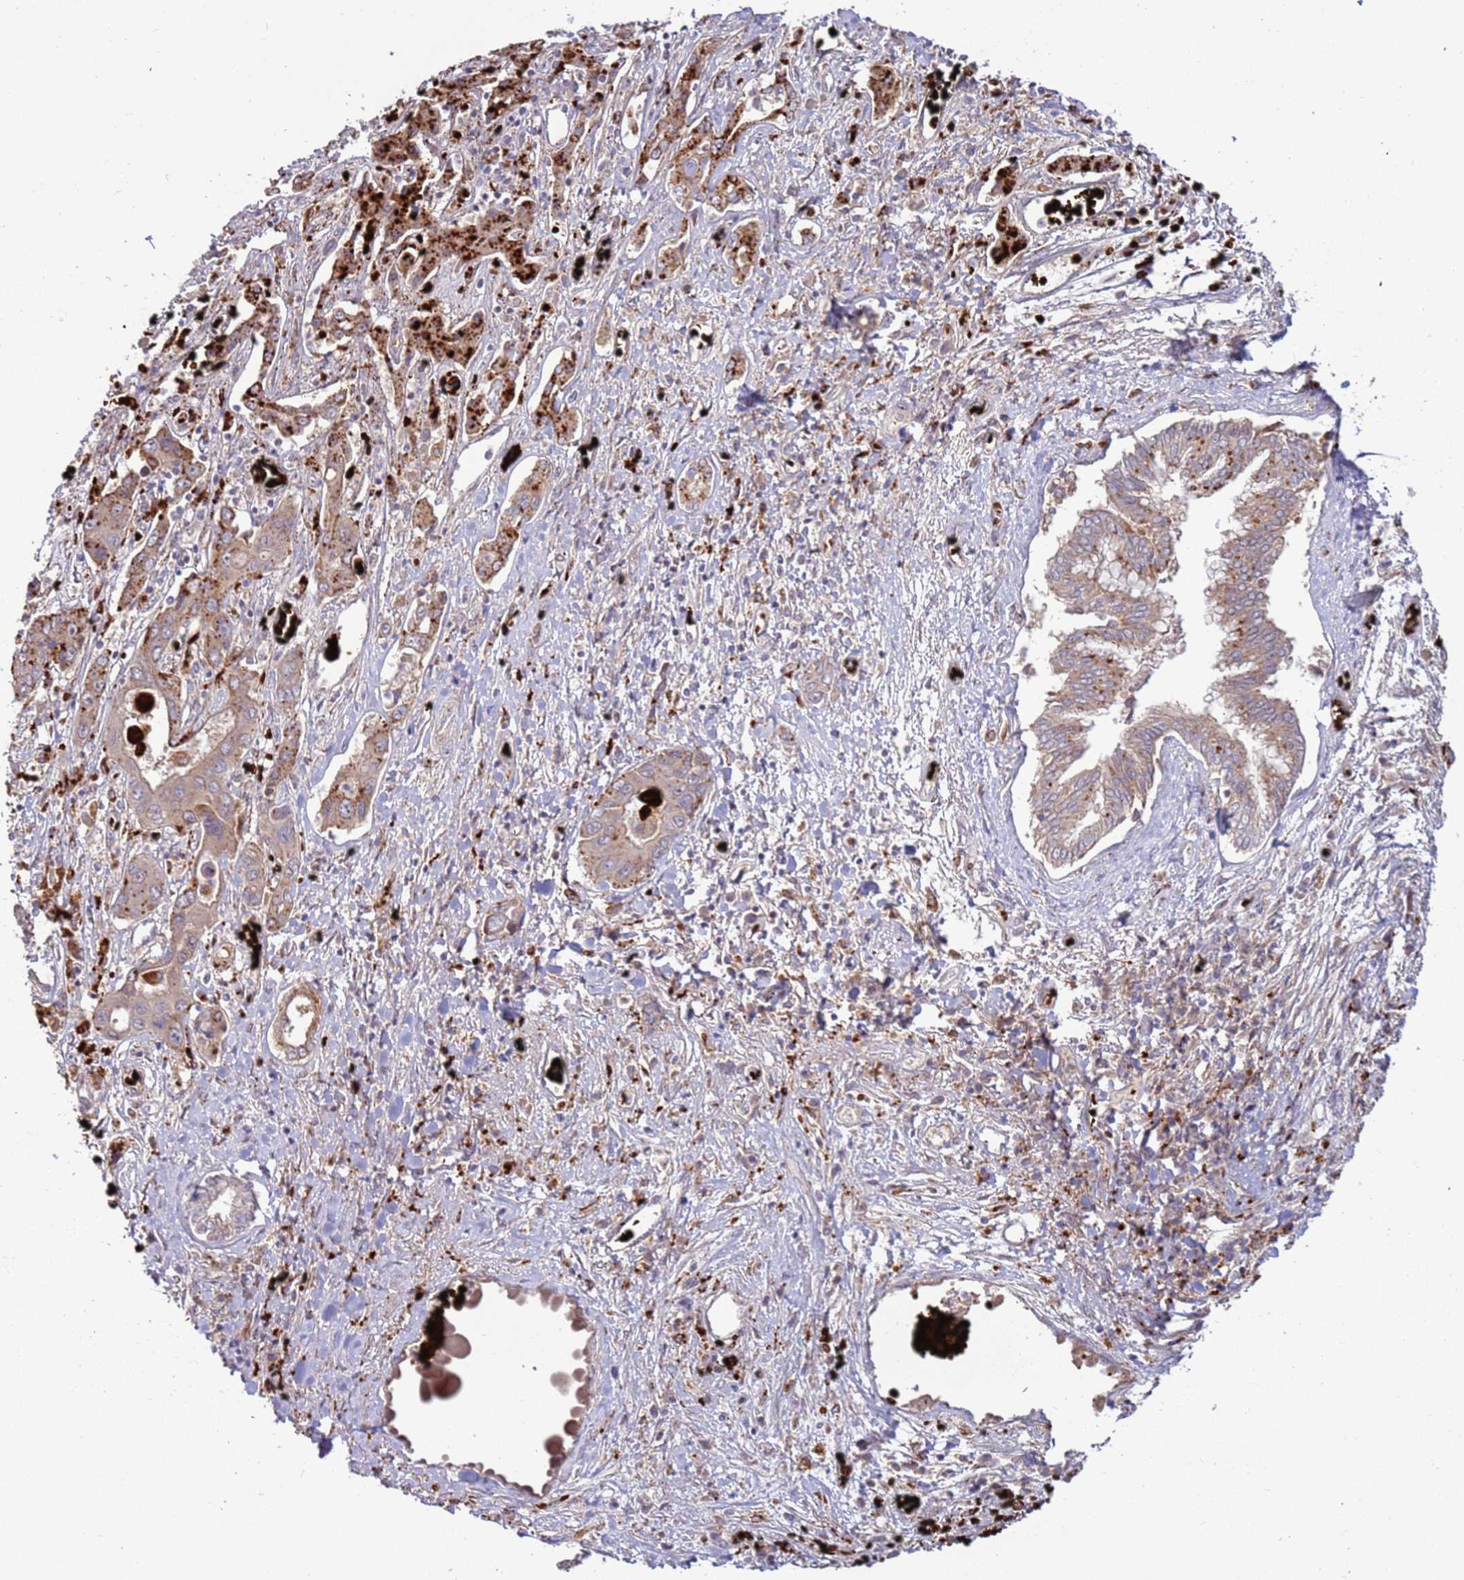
{"staining": {"intensity": "weak", "quantity": ">75%", "location": "cytoplasmic/membranous"}, "tissue": "liver cancer", "cell_type": "Tumor cells", "image_type": "cancer", "snomed": [{"axis": "morphology", "description": "Cholangiocarcinoma"}, {"axis": "topography", "description": "Liver"}], "caption": "Human liver cancer stained for a protein (brown) displays weak cytoplasmic/membranous positive positivity in approximately >75% of tumor cells.", "gene": "VPS36", "patient": {"sex": "male", "age": 67}}